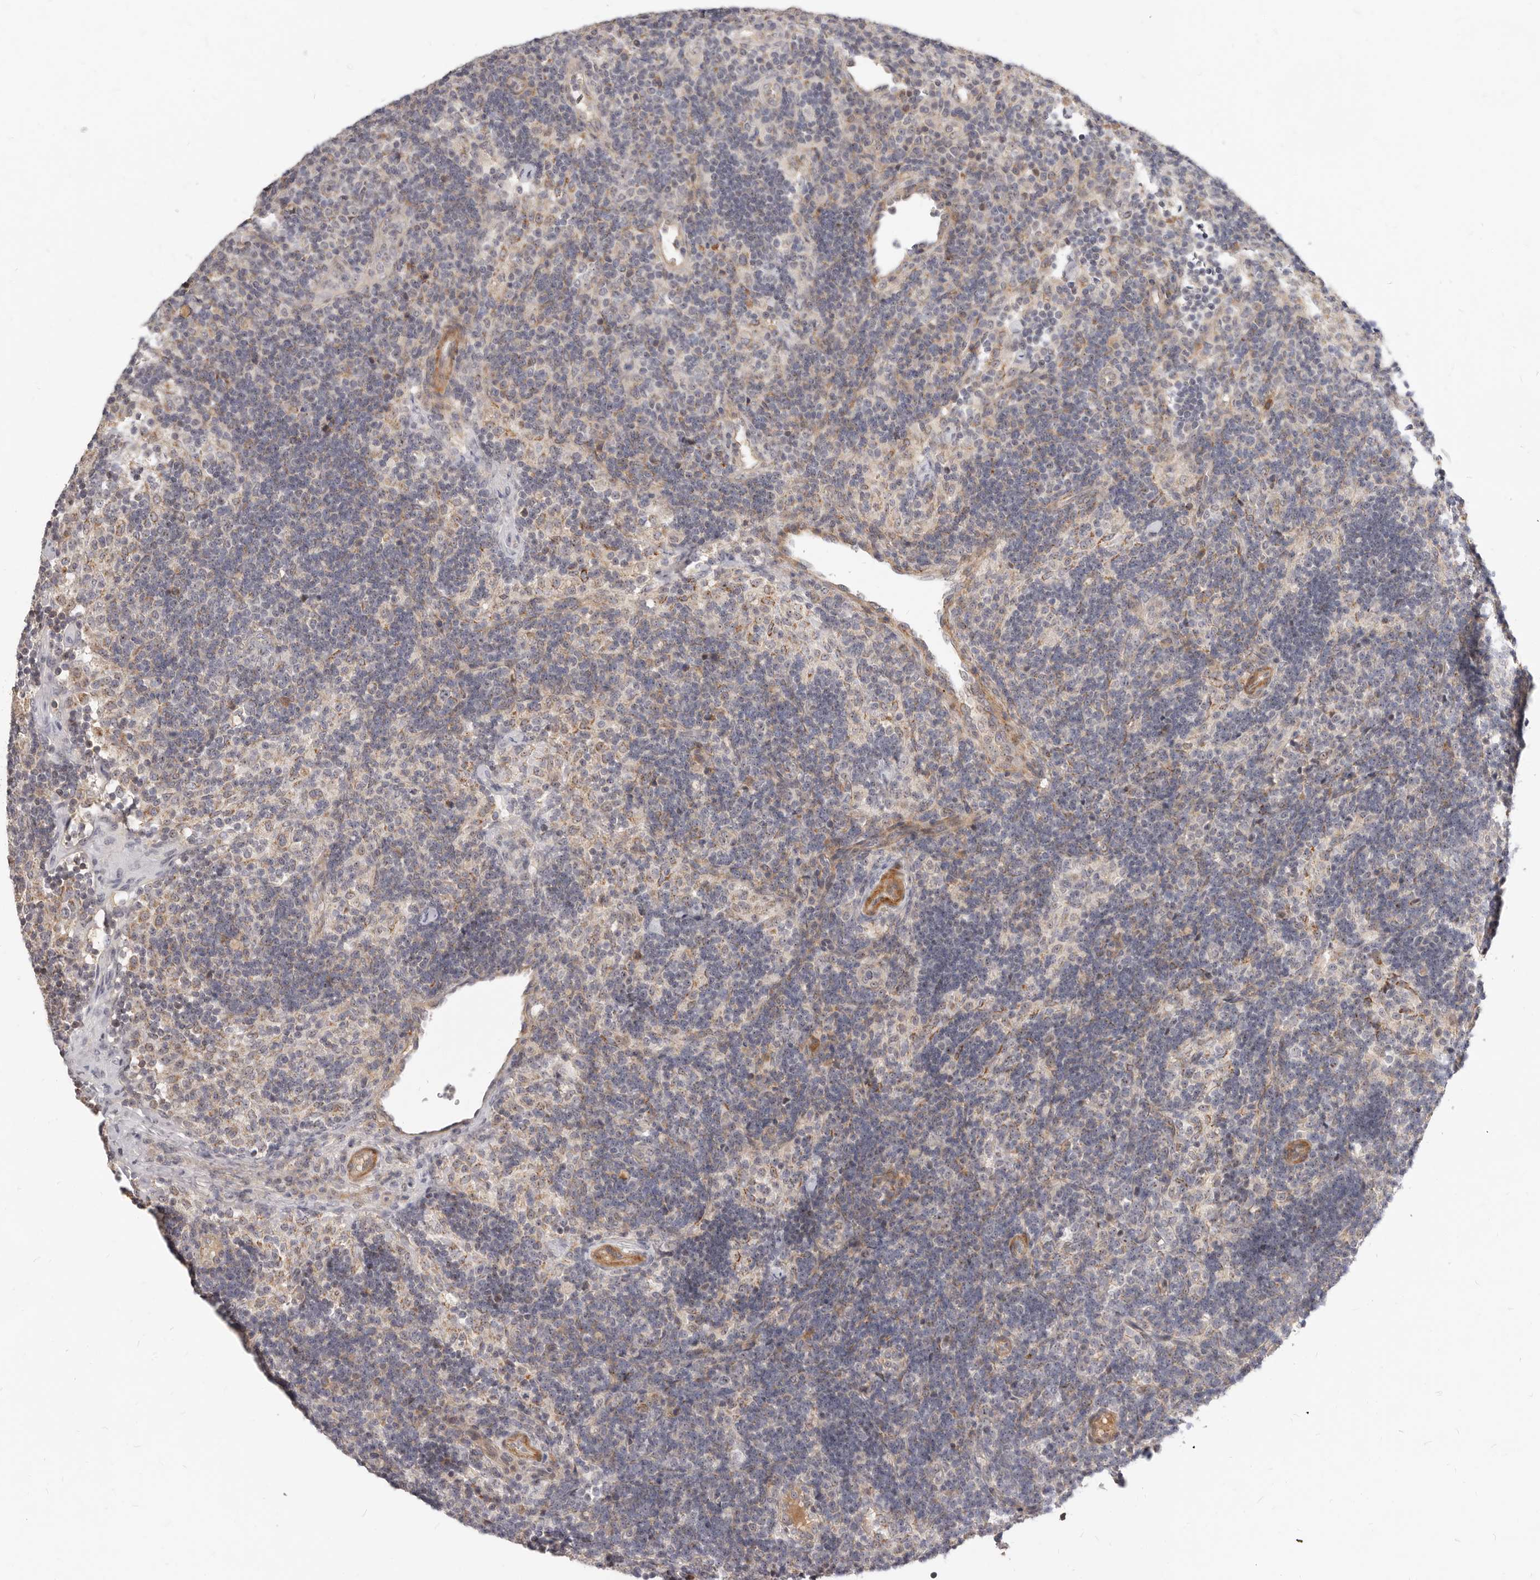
{"staining": {"intensity": "negative", "quantity": "none", "location": "none"}, "tissue": "lymph node", "cell_type": "Germinal center cells", "image_type": "normal", "snomed": [{"axis": "morphology", "description": "Normal tissue, NOS"}, {"axis": "topography", "description": "Lymph node"}], "caption": "IHC micrograph of benign human lymph node stained for a protein (brown), which exhibits no staining in germinal center cells.", "gene": "MICALL2", "patient": {"sex": "female", "age": 22}}